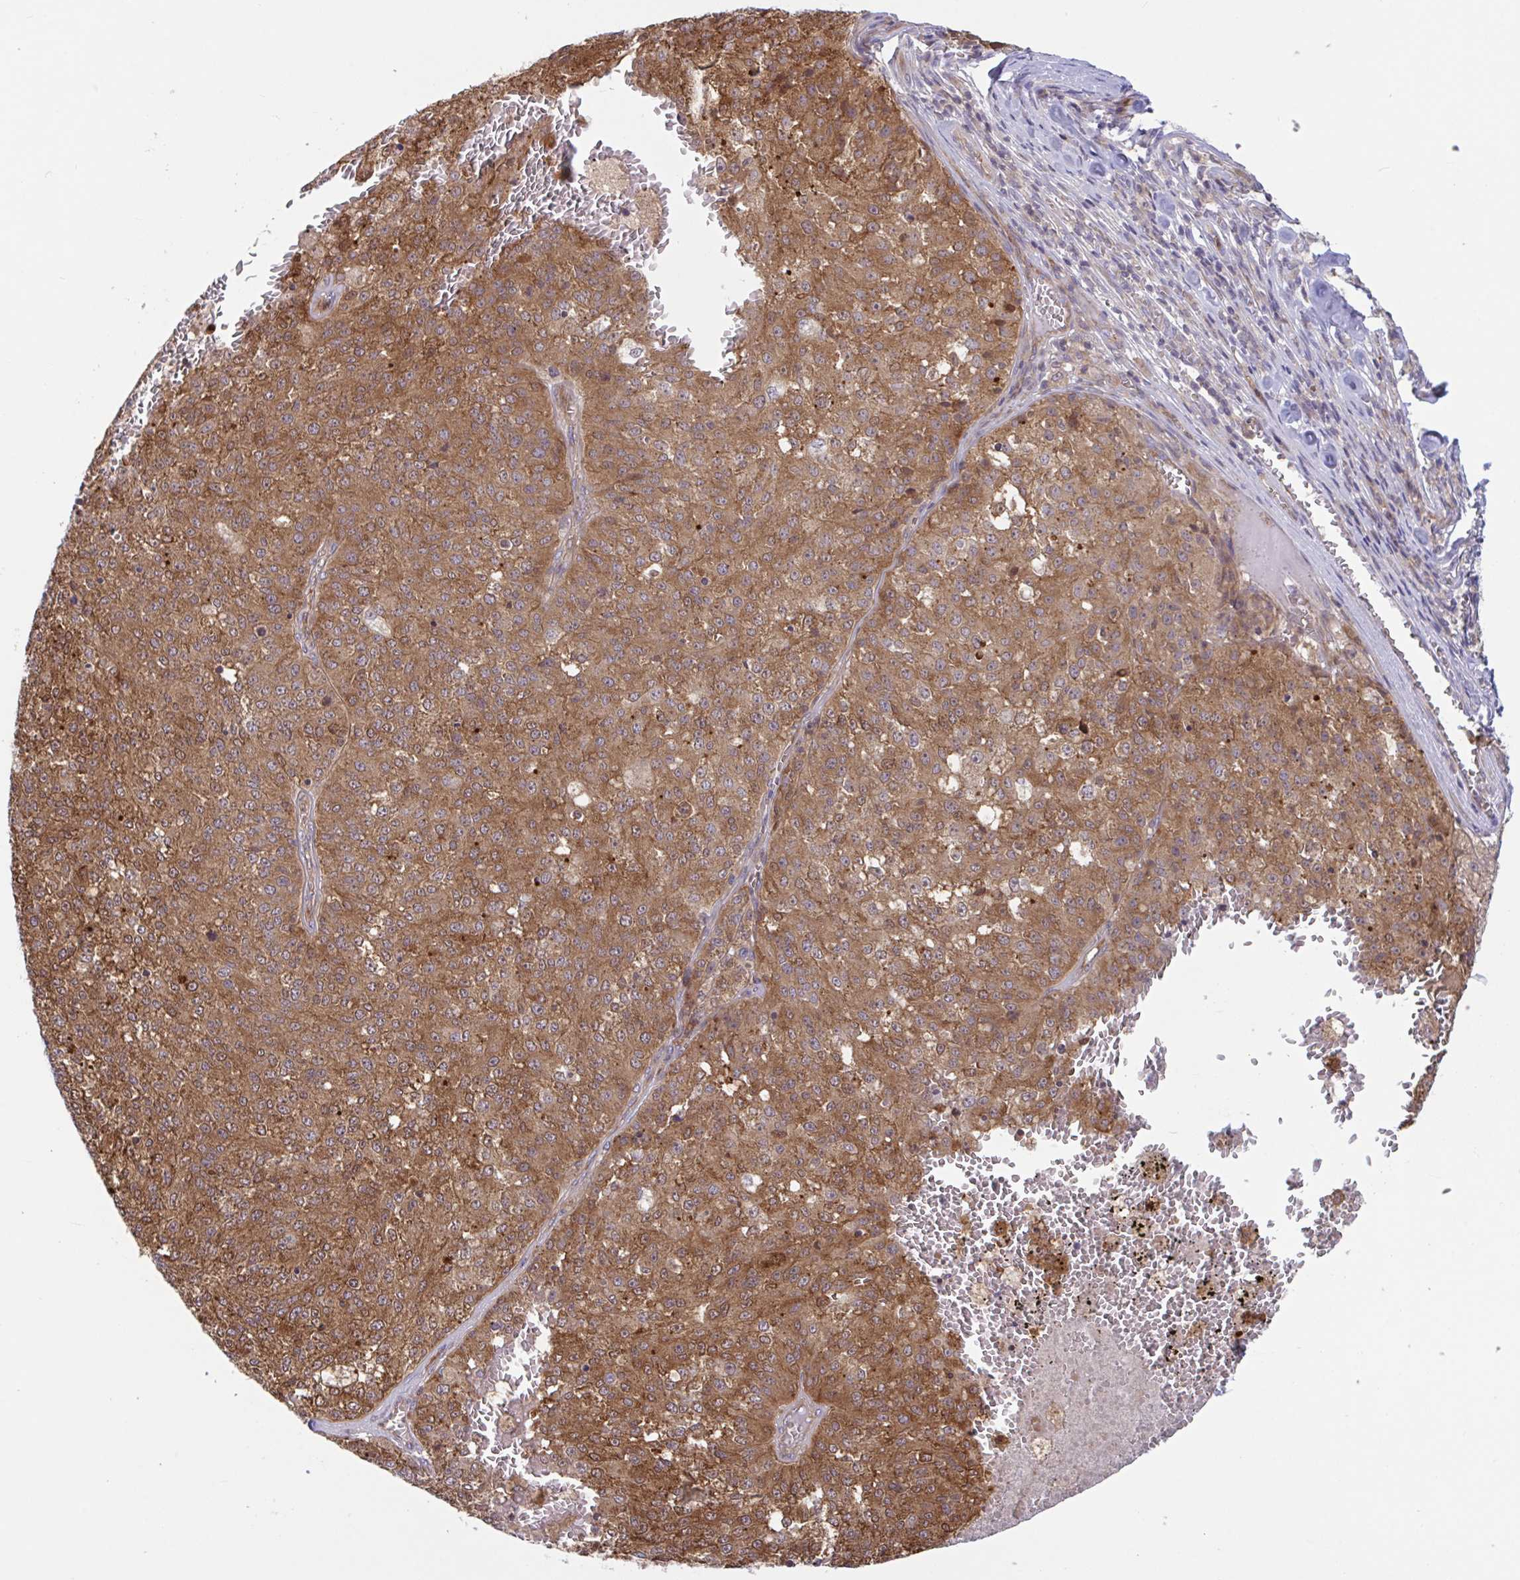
{"staining": {"intensity": "strong", "quantity": ">75%", "location": "cytoplasmic/membranous"}, "tissue": "melanoma", "cell_type": "Tumor cells", "image_type": "cancer", "snomed": [{"axis": "morphology", "description": "Malignant melanoma, Metastatic site"}, {"axis": "topography", "description": "Lymph node"}], "caption": "A high-resolution micrograph shows immunohistochemistry staining of melanoma, which displays strong cytoplasmic/membranous staining in about >75% of tumor cells.", "gene": "LMNTD2", "patient": {"sex": "female", "age": 64}}